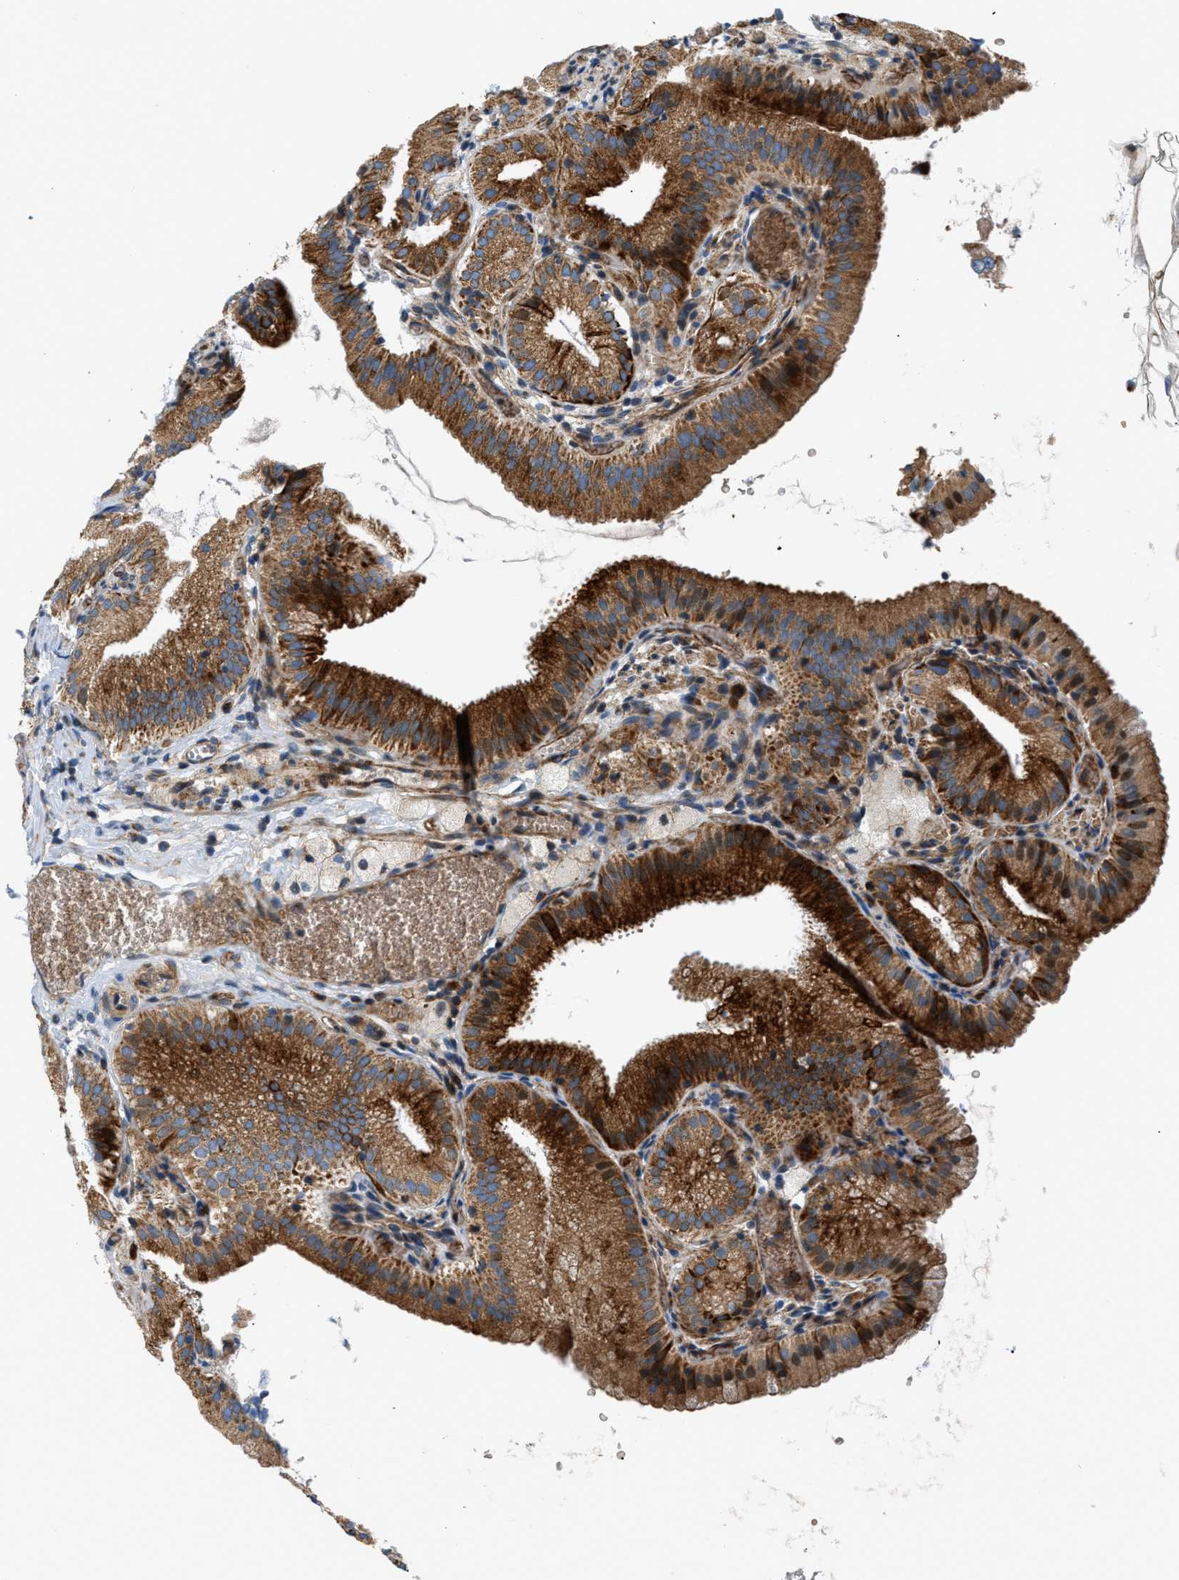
{"staining": {"intensity": "strong", "quantity": ">75%", "location": "cytoplasmic/membranous"}, "tissue": "gallbladder", "cell_type": "Glandular cells", "image_type": "normal", "snomed": [{"axis": "morphology", "description": "Normal tissue, NOS"}, {"axis": "topography", "description": "Gallbladder"}], "caption": "The micrograph demonstrates immunohistochemical staining of benign gallbladder. There is strong cytoplasmic/membranous positivity is present in about >75% of glandular cells.", "gene": "DHODH", "patient": {"sex": "male", "age": 54}}